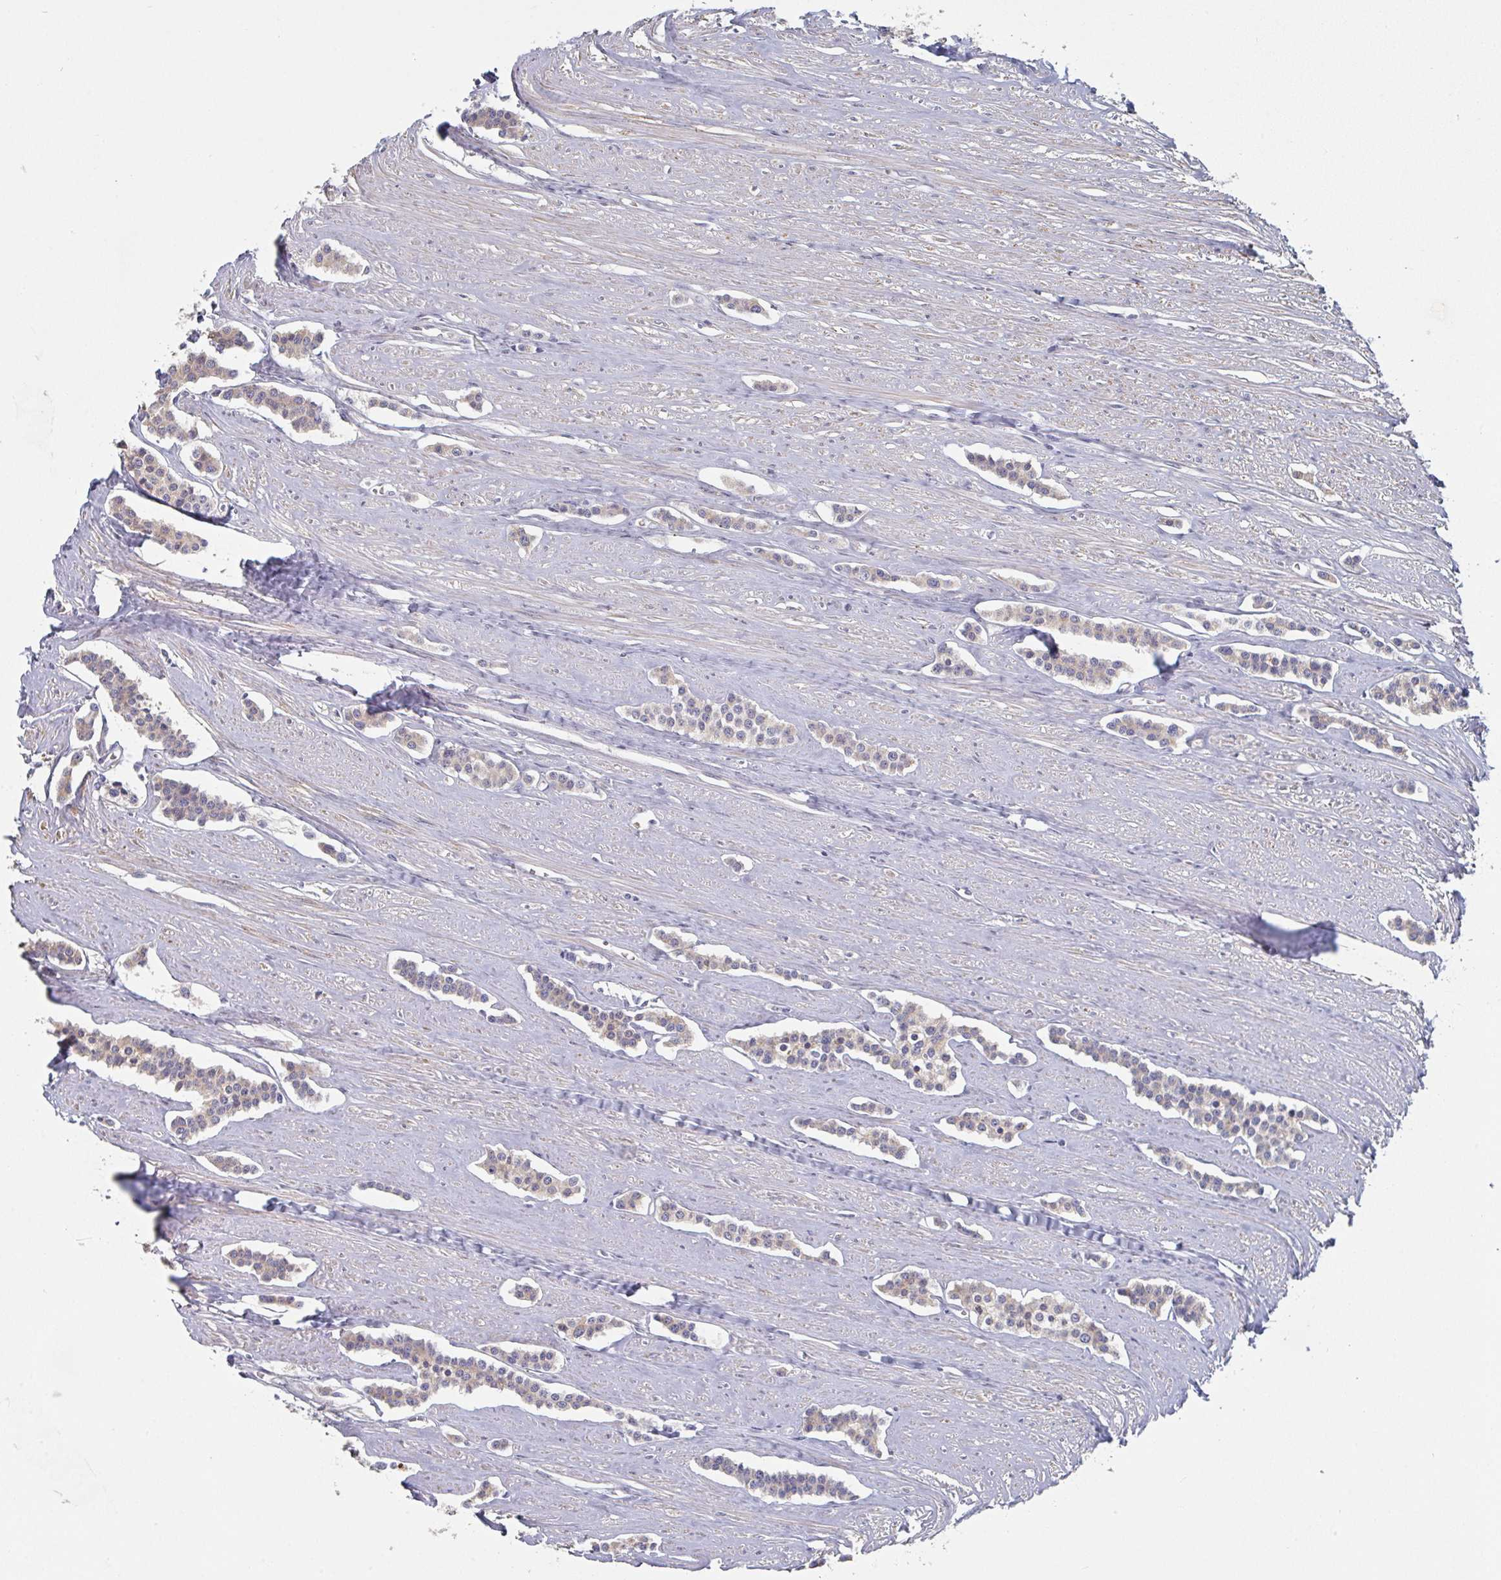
{"staining": {"intensity": "negative", "quantity": "none", "location": "none"}, "tissue": "carcinoid", "cell_type": "Tumor cells", "image_type": "cancer", "snomed": [{"axis": "morphology", "description": "Carcinoid, malignant, NOS"}, {"axis": "topography", "description": "Small intestine"}], "caption": "Immunohistochemistry of carcinoid displays no staining in tumor cells. (IHC, brightfield microscopy, high magnification).", "gene": "ELOVL1", "patient": {"sex": "male", "age": 60}}